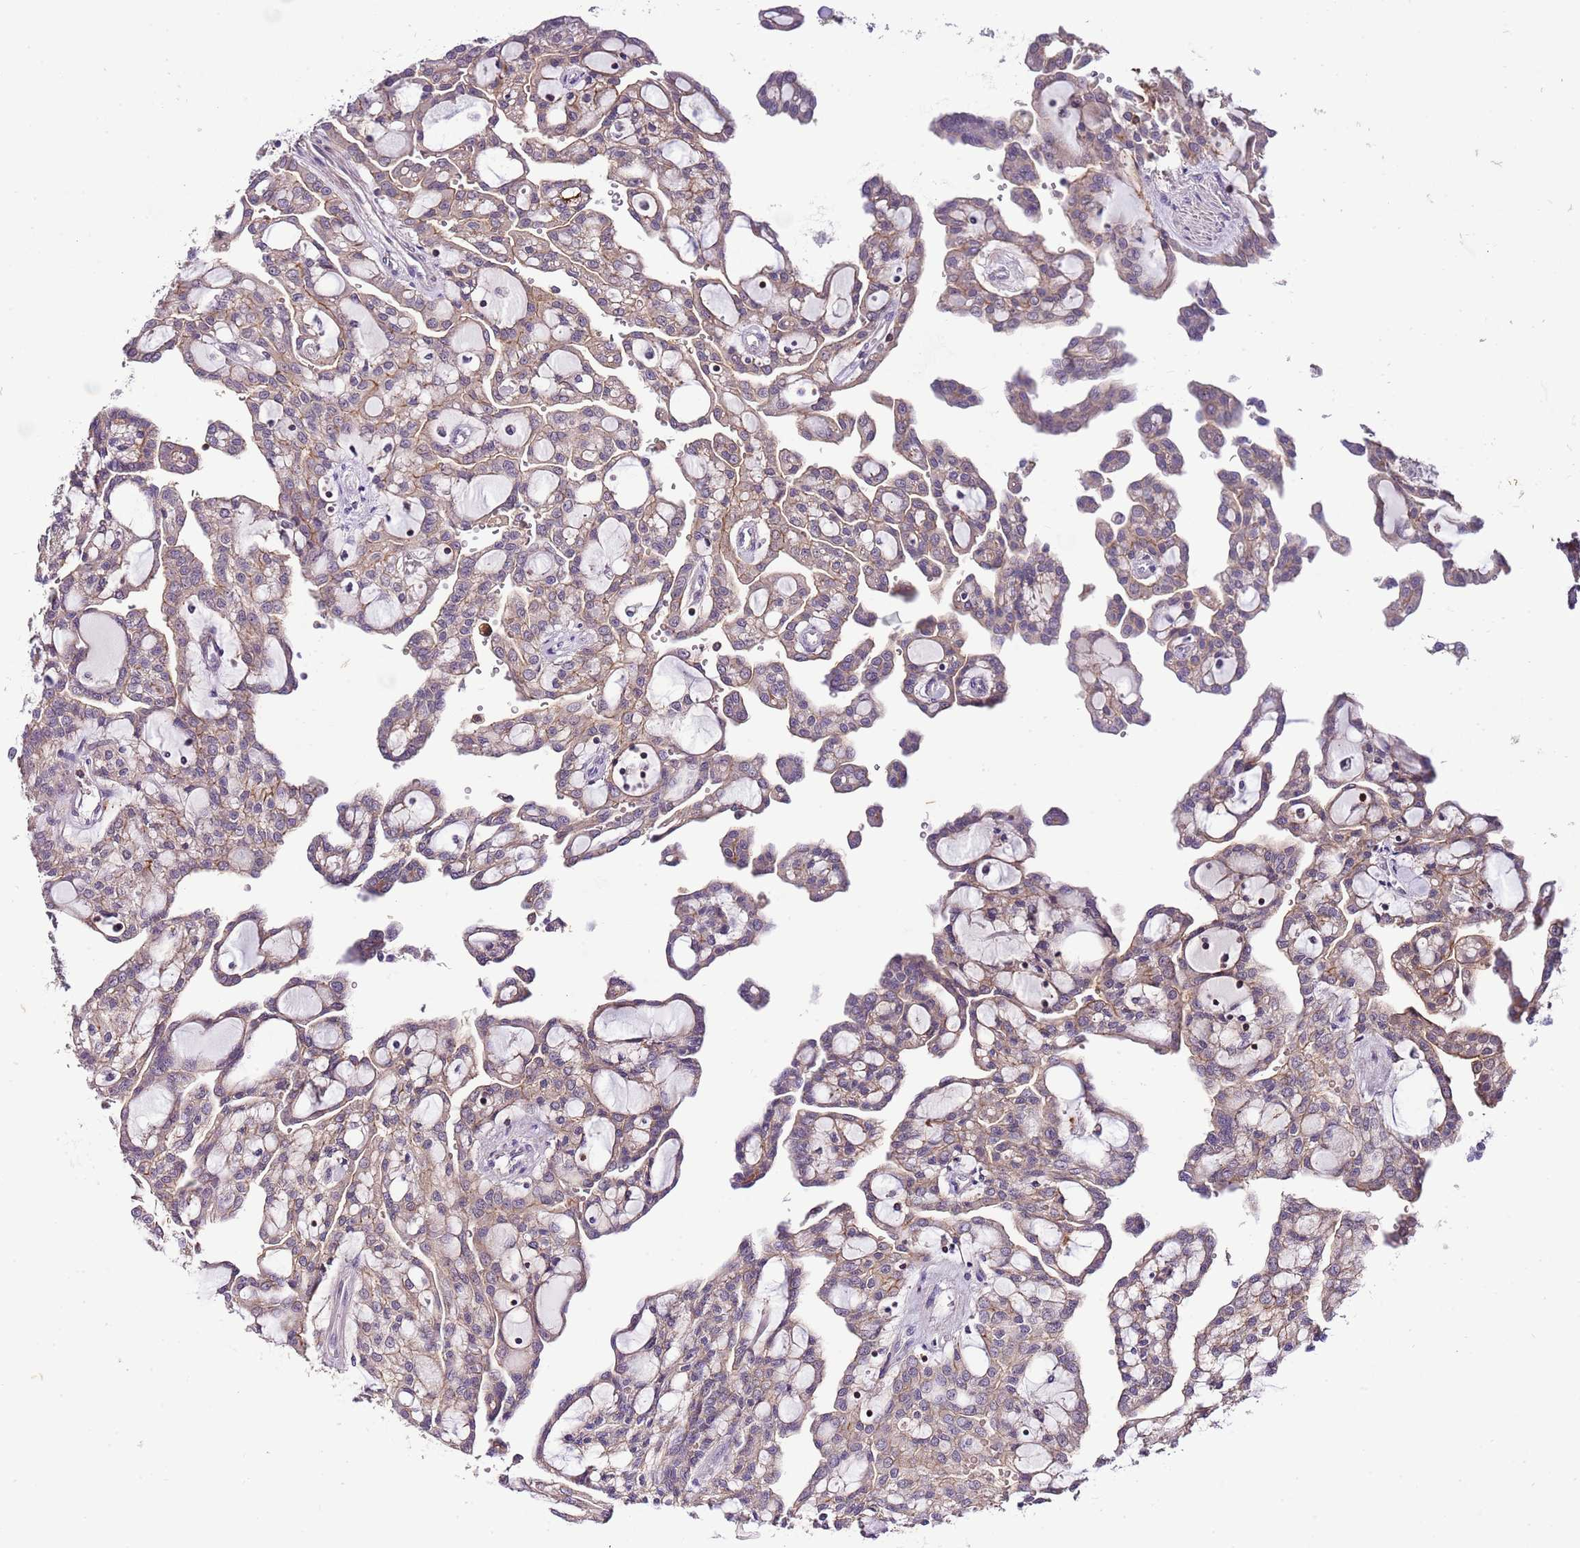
{"staining": {"intensity": "weak", "quantity": "25%-75%", "location": "cytoplasmic/membranous"}, "tissue": "renal cancer", "cell_type": "Tumor cells", "image_type": "cancer", "snomed": [{"axis": "morphology", "description": "Adenocarcinoma, NOS"}, {"axis": "topography", "description": "Kidney"}], "caption": "Human renal adenocarcinoma stained with a brown dye exhibits weak cytoplasmic/membranous positive positivity in about 25%-75% of tumor cells.", "gene": "EFHD1", "patient": {"sex": "male", "age": 63}}